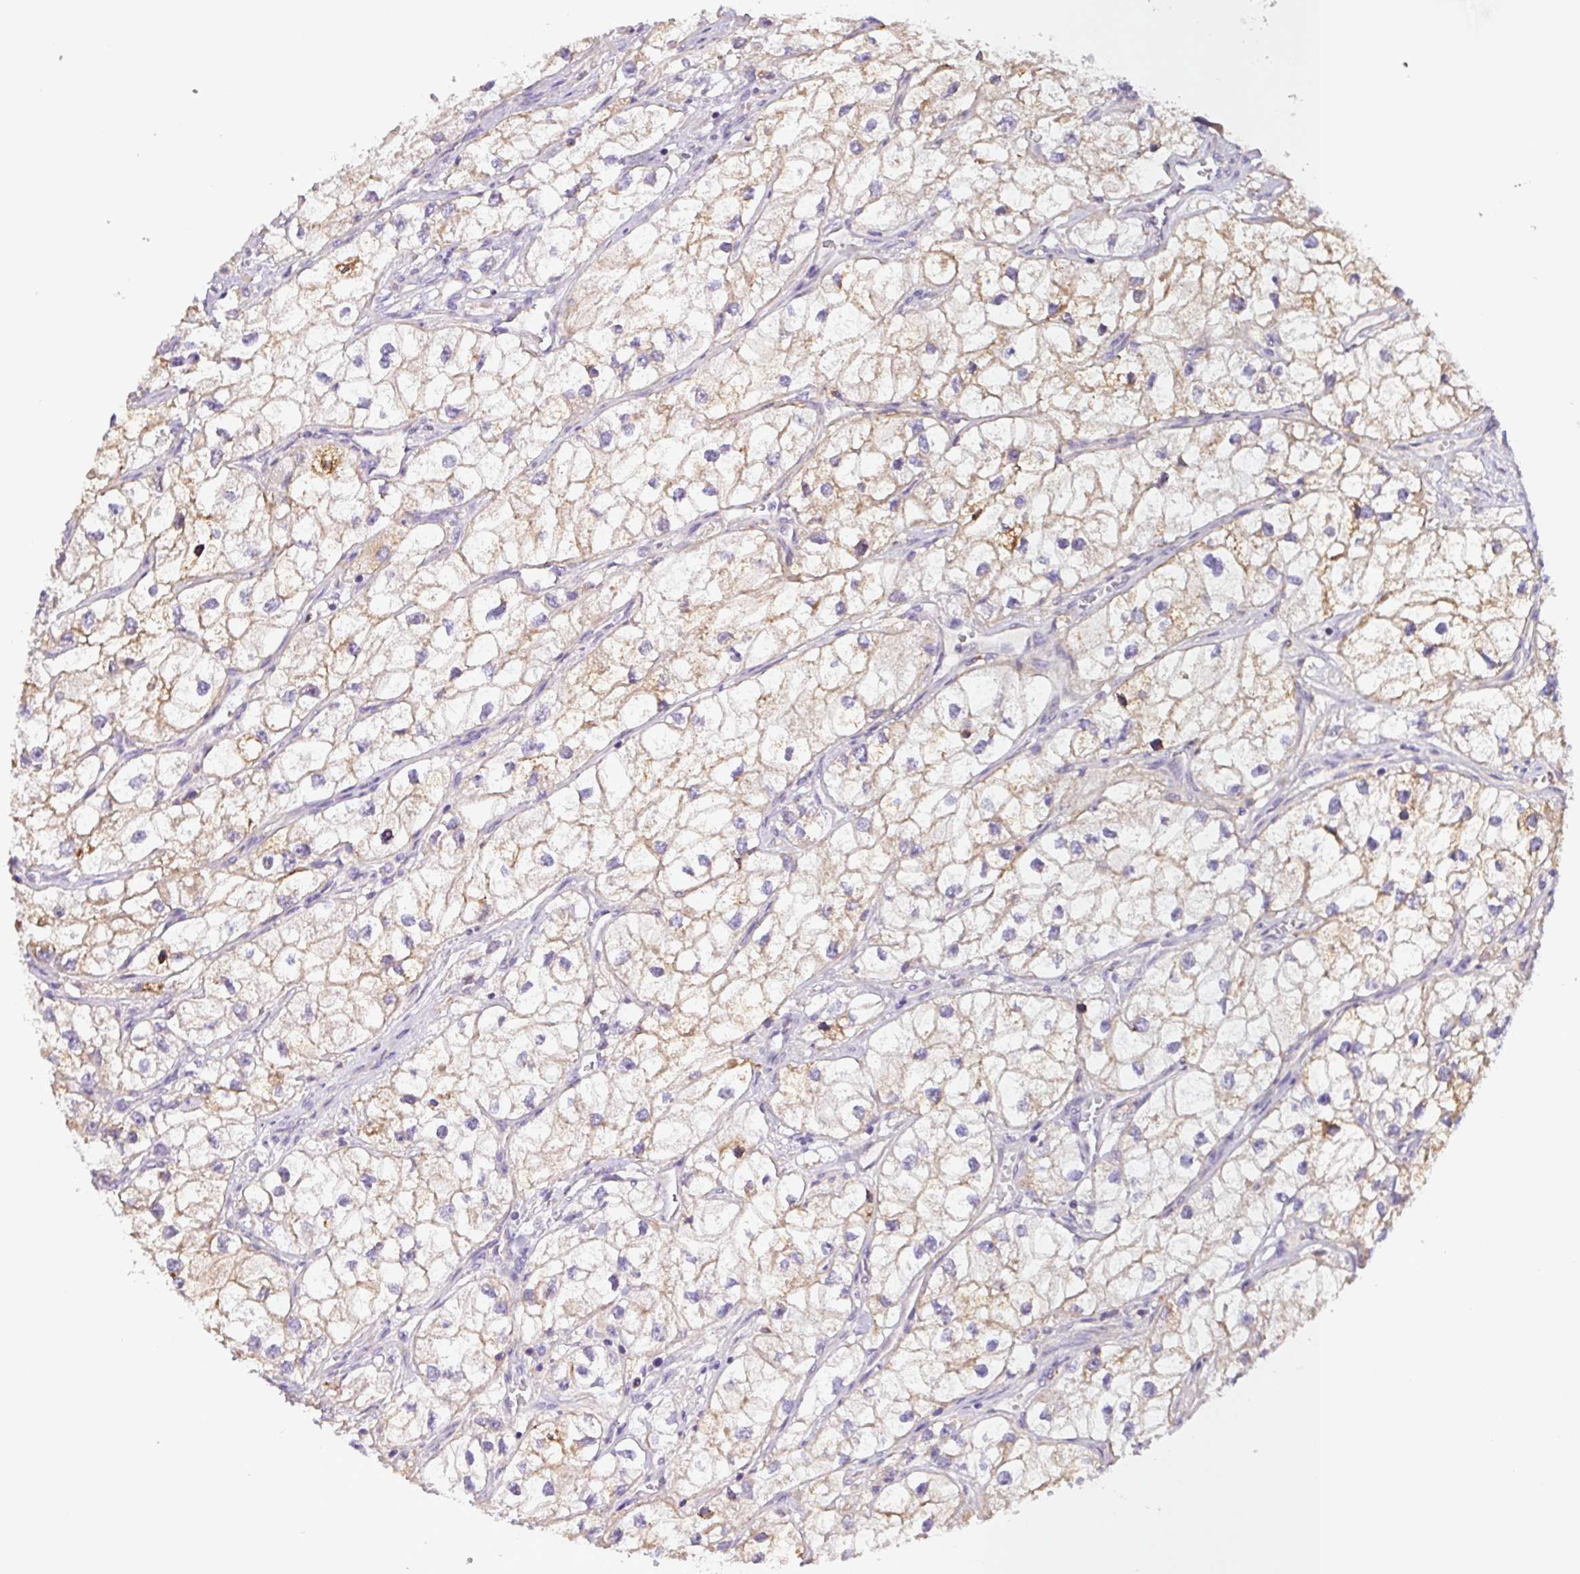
{"staining": {"intensity": "weak", "quantity": "25%-75%", "location": "cytoplasmic/membranous"}, "tissue": "renal cancer", "cell_type": "Tumor cells", "image_type": "cancer", "snomed": [{"axis": "morphology", "description": "Adenocarcinoma, NOS"}, {"axis": "topography", "description": "Kidney"}], "caption": "A high-resolution photomicrograph shows IHC staining of adenocarcinoma (renal), which exhibits weak cytoplasmic/membranous expression in approximately 25%-75% of tumor cells.", "gene": "SFTPB", "patient": {"sex": "male", "age": 59}}